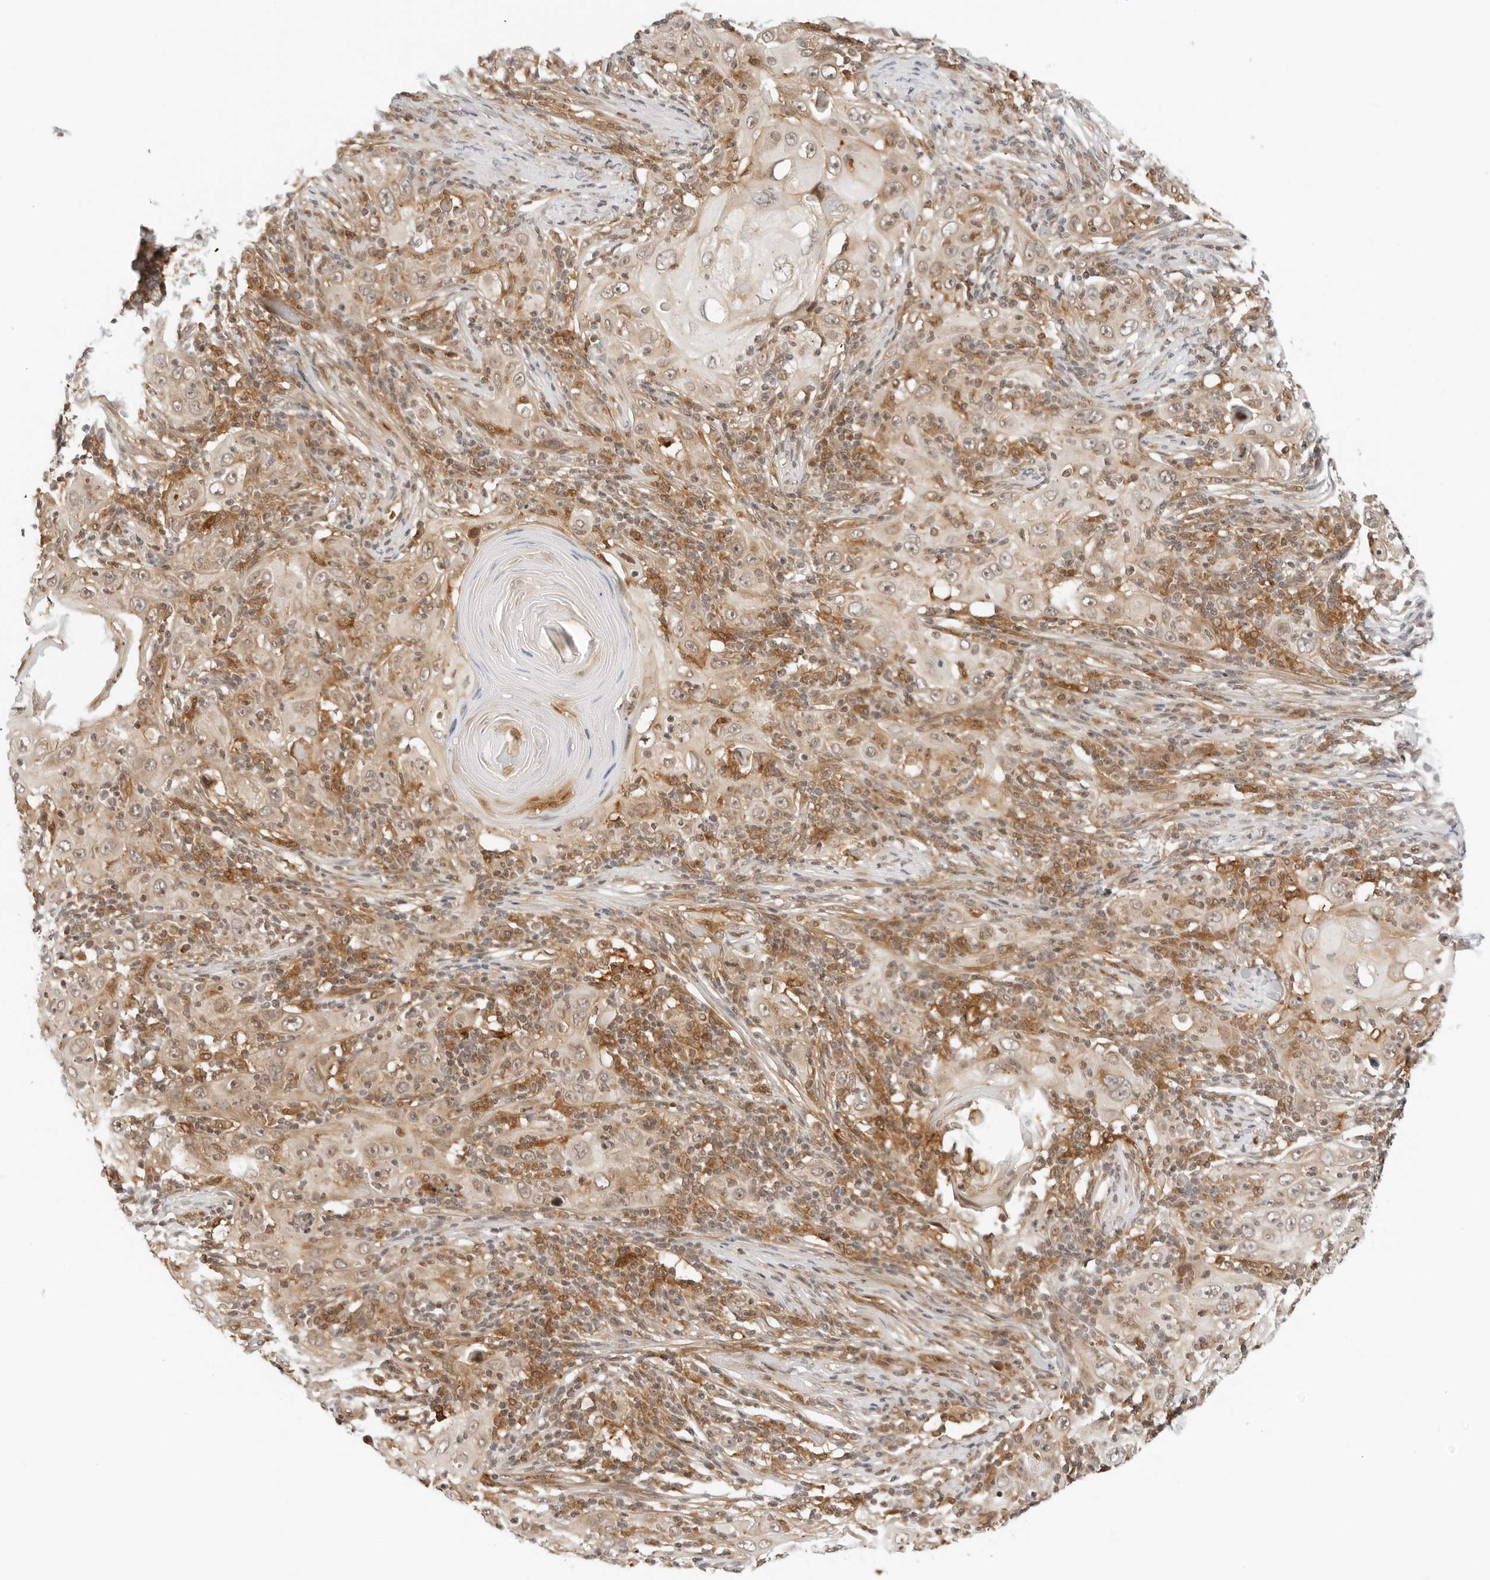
{"staining": {"intensity": "weak", "quantity": ">75%", "location": "cytoplasmic/membranous"}, "tissue": "skin cancer", "cell_type": "Tumor cells", "image_type": "cancer", "snomed": [{"axis": "morphology", "description": "Squamous cell carcinoma, NOS"}, {"axis": "topography", "description": "Skin"}], "caption": "Protein staining reveals weak cytoplasmic/membranous expression in about >75% of tumor cells in skin cancer (squamous cell carcinoma). The staining is performed using DAB brown chromogen to label protein expression. The nuclei are counter-stained blue using hematoxylin.", "gene": "RC3H1", "patient": {"sex": "female", "age": 88}}